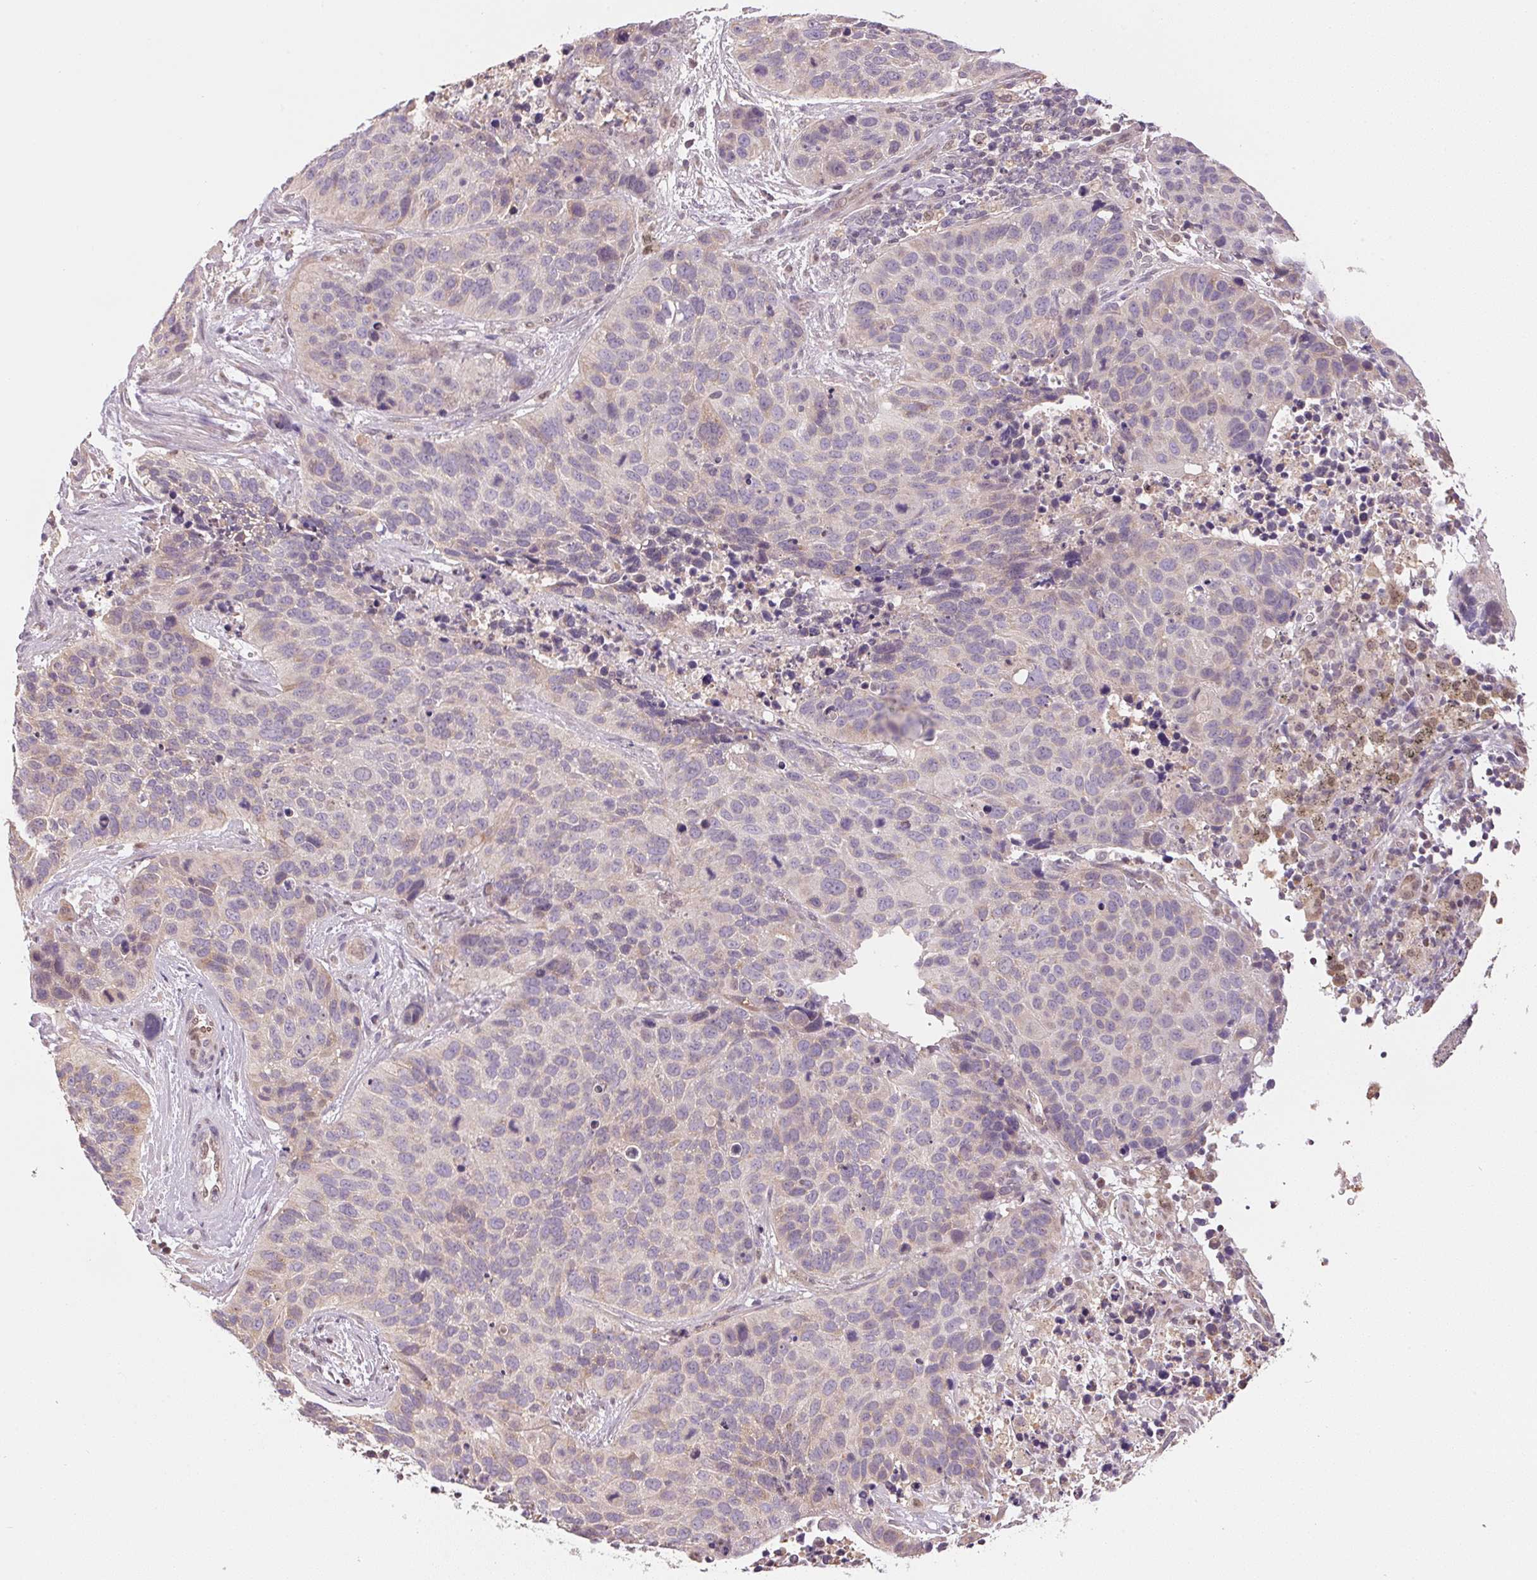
{"staining": {"intensity": "negative", "quantity": "none", "location": "none"}, "tissue": "lung cancer", "cell_type": "Tumor cells", "image_type": "cancer", "snomed": [{"axis": "morphology", "description": "Squamous cell carcinoma, NOS"}, {"axis": "topography", "description": "Lung"}], "caption": "DAB (3,3'-diaminobenzidine) immunohistochemical staining of lung cancer reveals no significant expression in tumor cells.", "gene": "SC5D", "patient": {"sex": "male", "age": 62}}